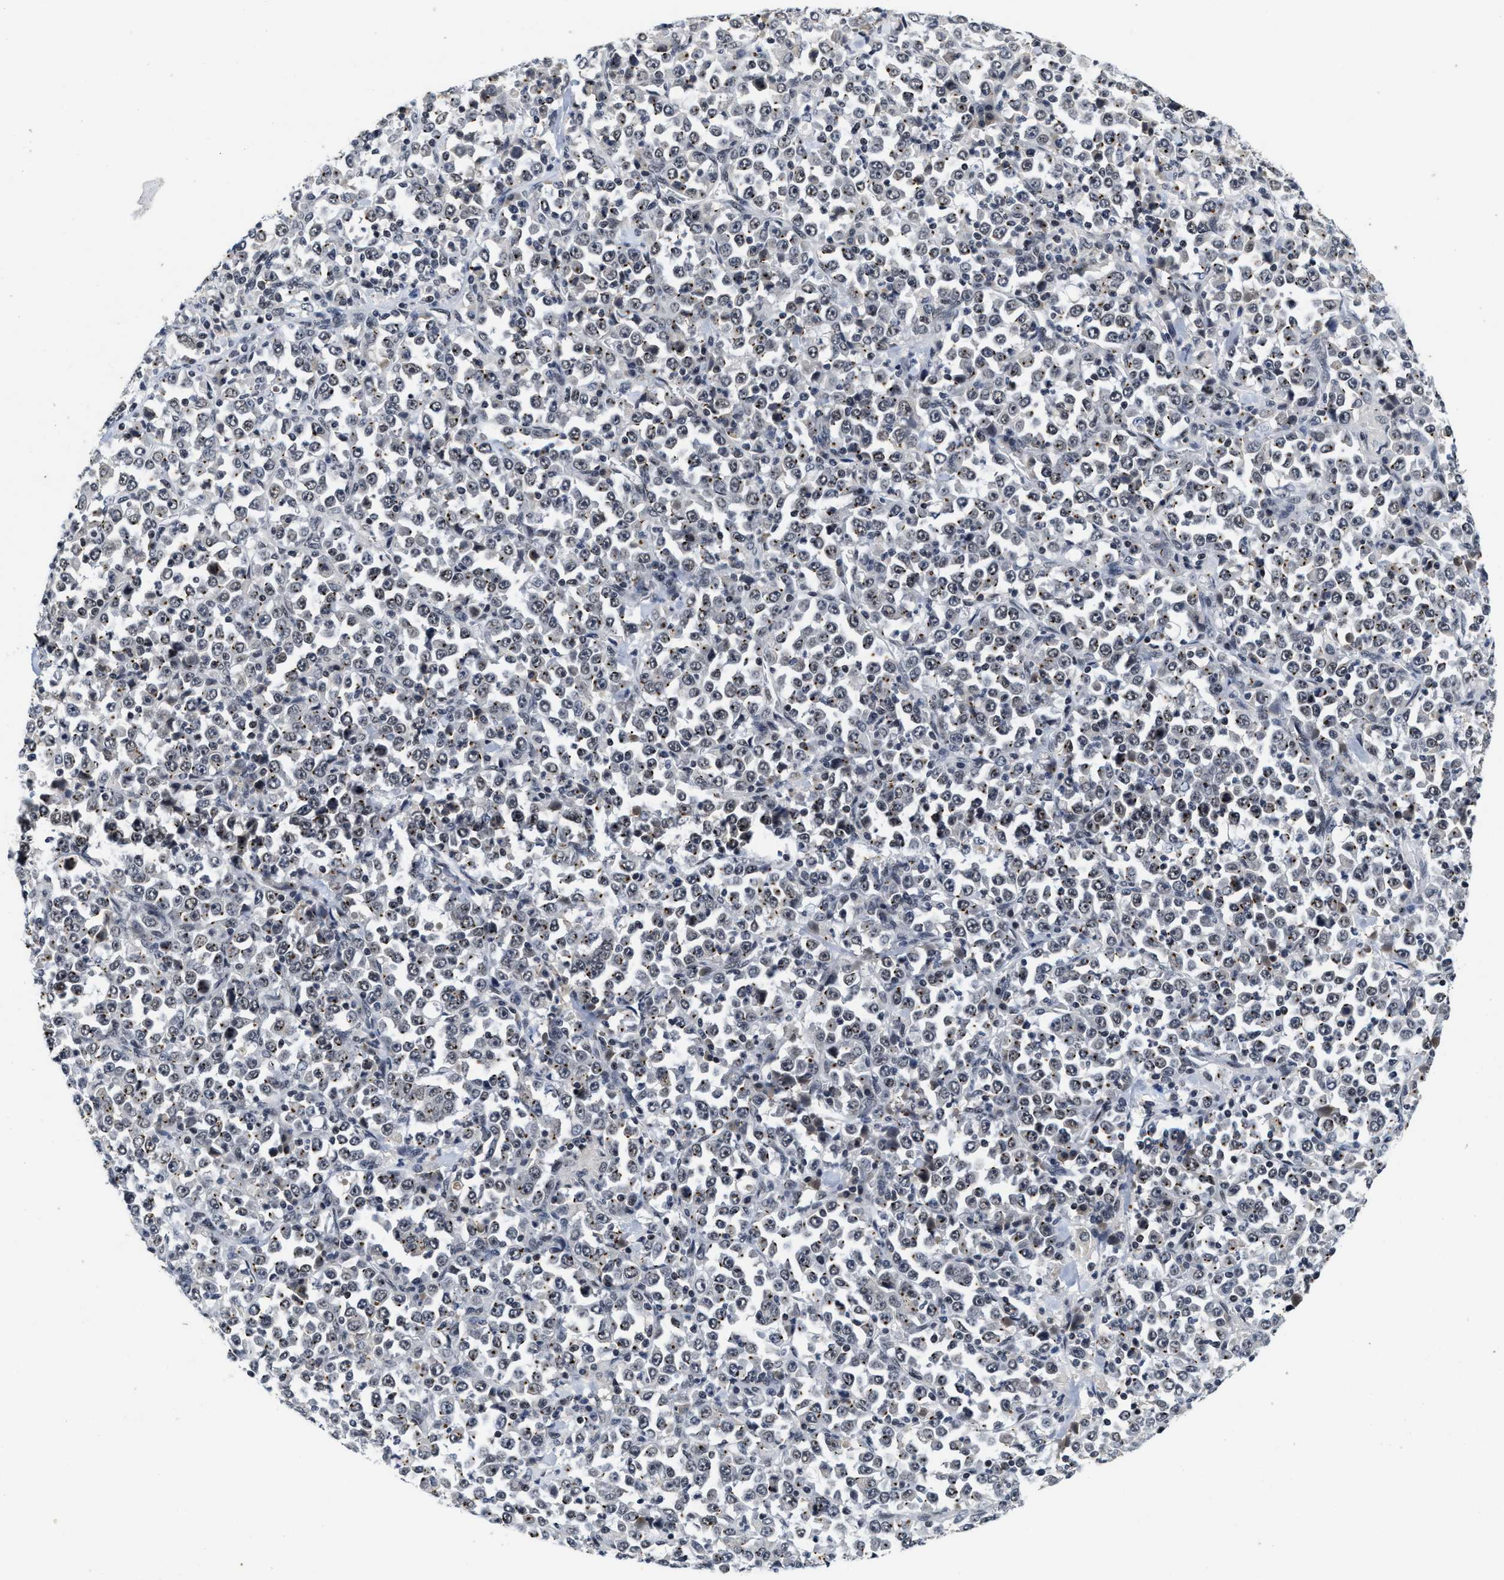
{"staining": {"intensity": "weak", "quantity": "<25%", "location": "nuclear"}, "tissue": "stomach cancer", "cell_type": "Tumor cells", "image_type": "cancer", "snomed": [{"axis": "morphology", "description": "Normal tissue, NOS"}, {"axis": "morphology", "description": "Adenocarcinoma, NOS"}, {"axis": "topography", "description": "Stomach, upper"}, {"axis": "topography", "description": "Stomach"}], "caption": "Immunohistochemistry of human stomach cancer (adenocarcinoma) demonstrates no expression in tumor cells.", "gene": "INIP", "patient": {"sex": "male", "age": 59}}